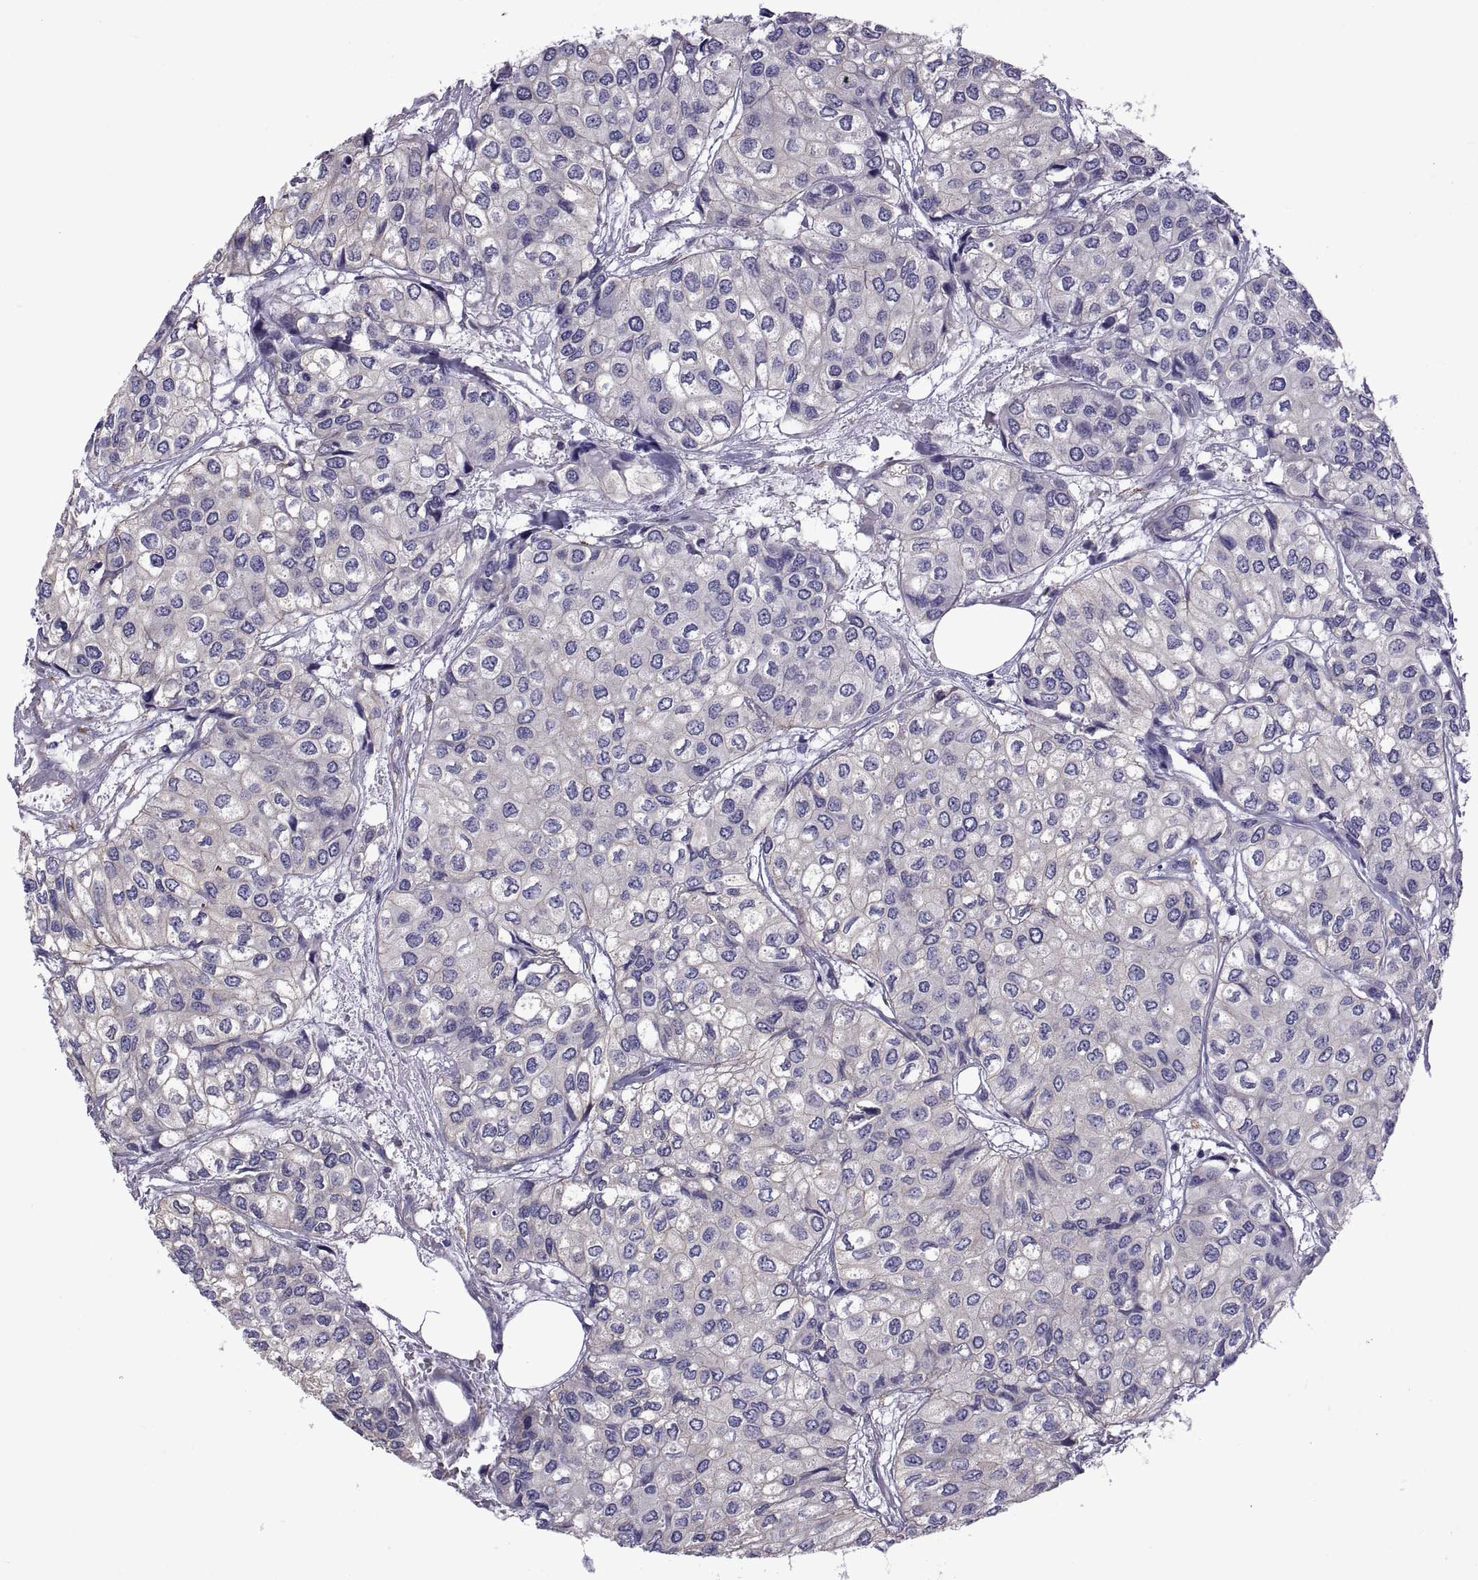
{"staining": {"intensity": "negative", "quantity": "none", "location": "none"}, "tissue": "urothelial cancer", "cell_type": "Tumor cells", "image_type": "cancer", "snomed": [{"axis": "morphology", "description": "Urothelial carcinoma, High grade"}, {"axis": "topography", "description": "Urinary bladder"}], "caption": "Urothelial cancer stained for a protein using immunohistochemistry (IHC) shows no expression tumor cells.", "gene": "TMC3", "patient": {"sex": "male", "age": 73}}